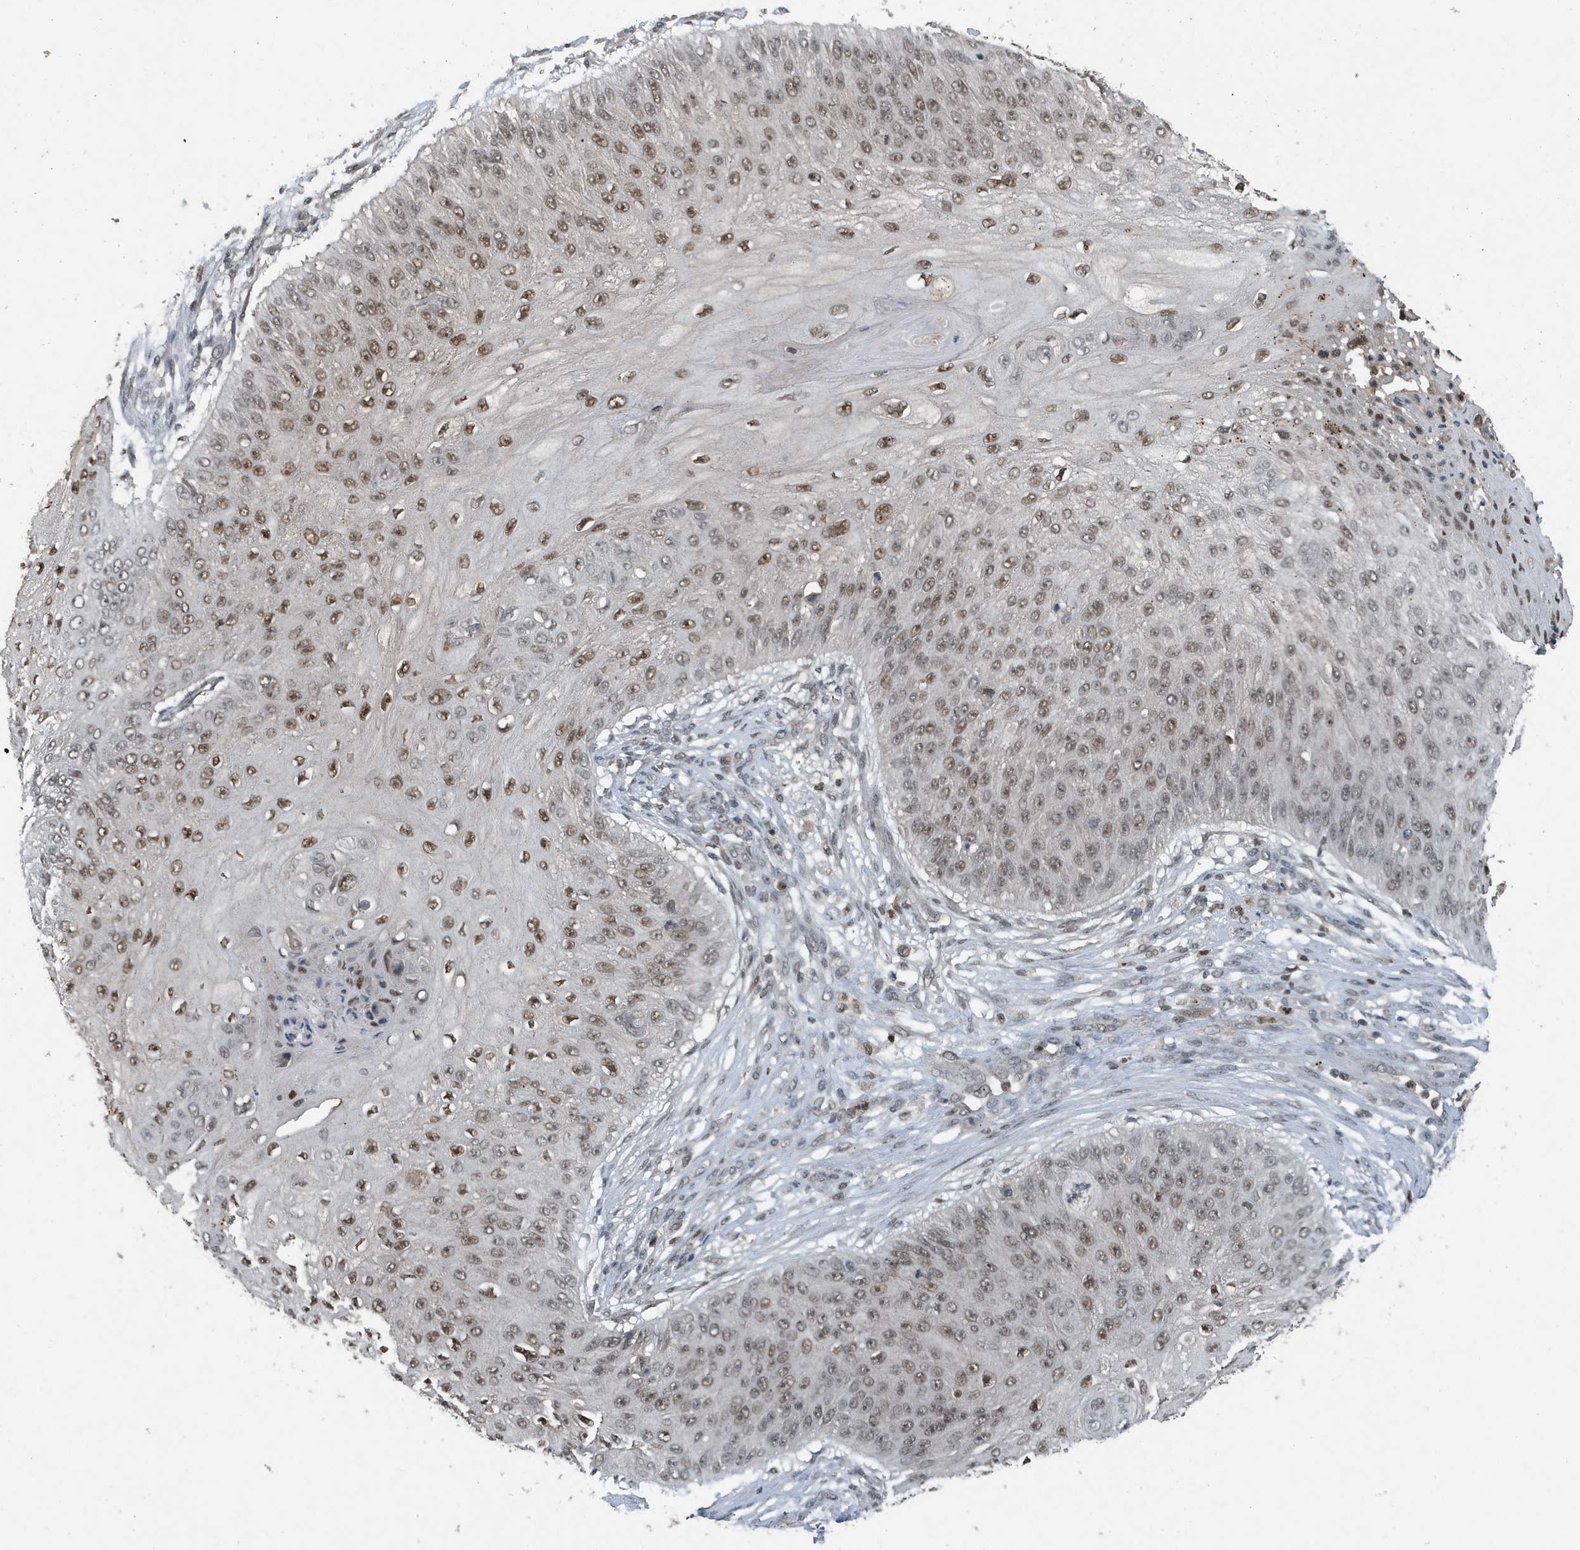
{"staining": {"intensity": "moderate", "quantity": "25%-75%", "location": "nuclear"}, "tissue": "skin cancer", "cell_type": "Tumor cells", "image_type": "cancer", "snomed": [{"axis": "morphology", "description": "Squamous cell carcinoma, NOS"}, {"axis": "topography", "description": "Skin"}], "caption": "Skin squamous cell carcinoma stained with a protein marker displays moderate staining in tumor cells.", "gene": "HSPA1A", "patient": {"sex": "female", "age": 80}}